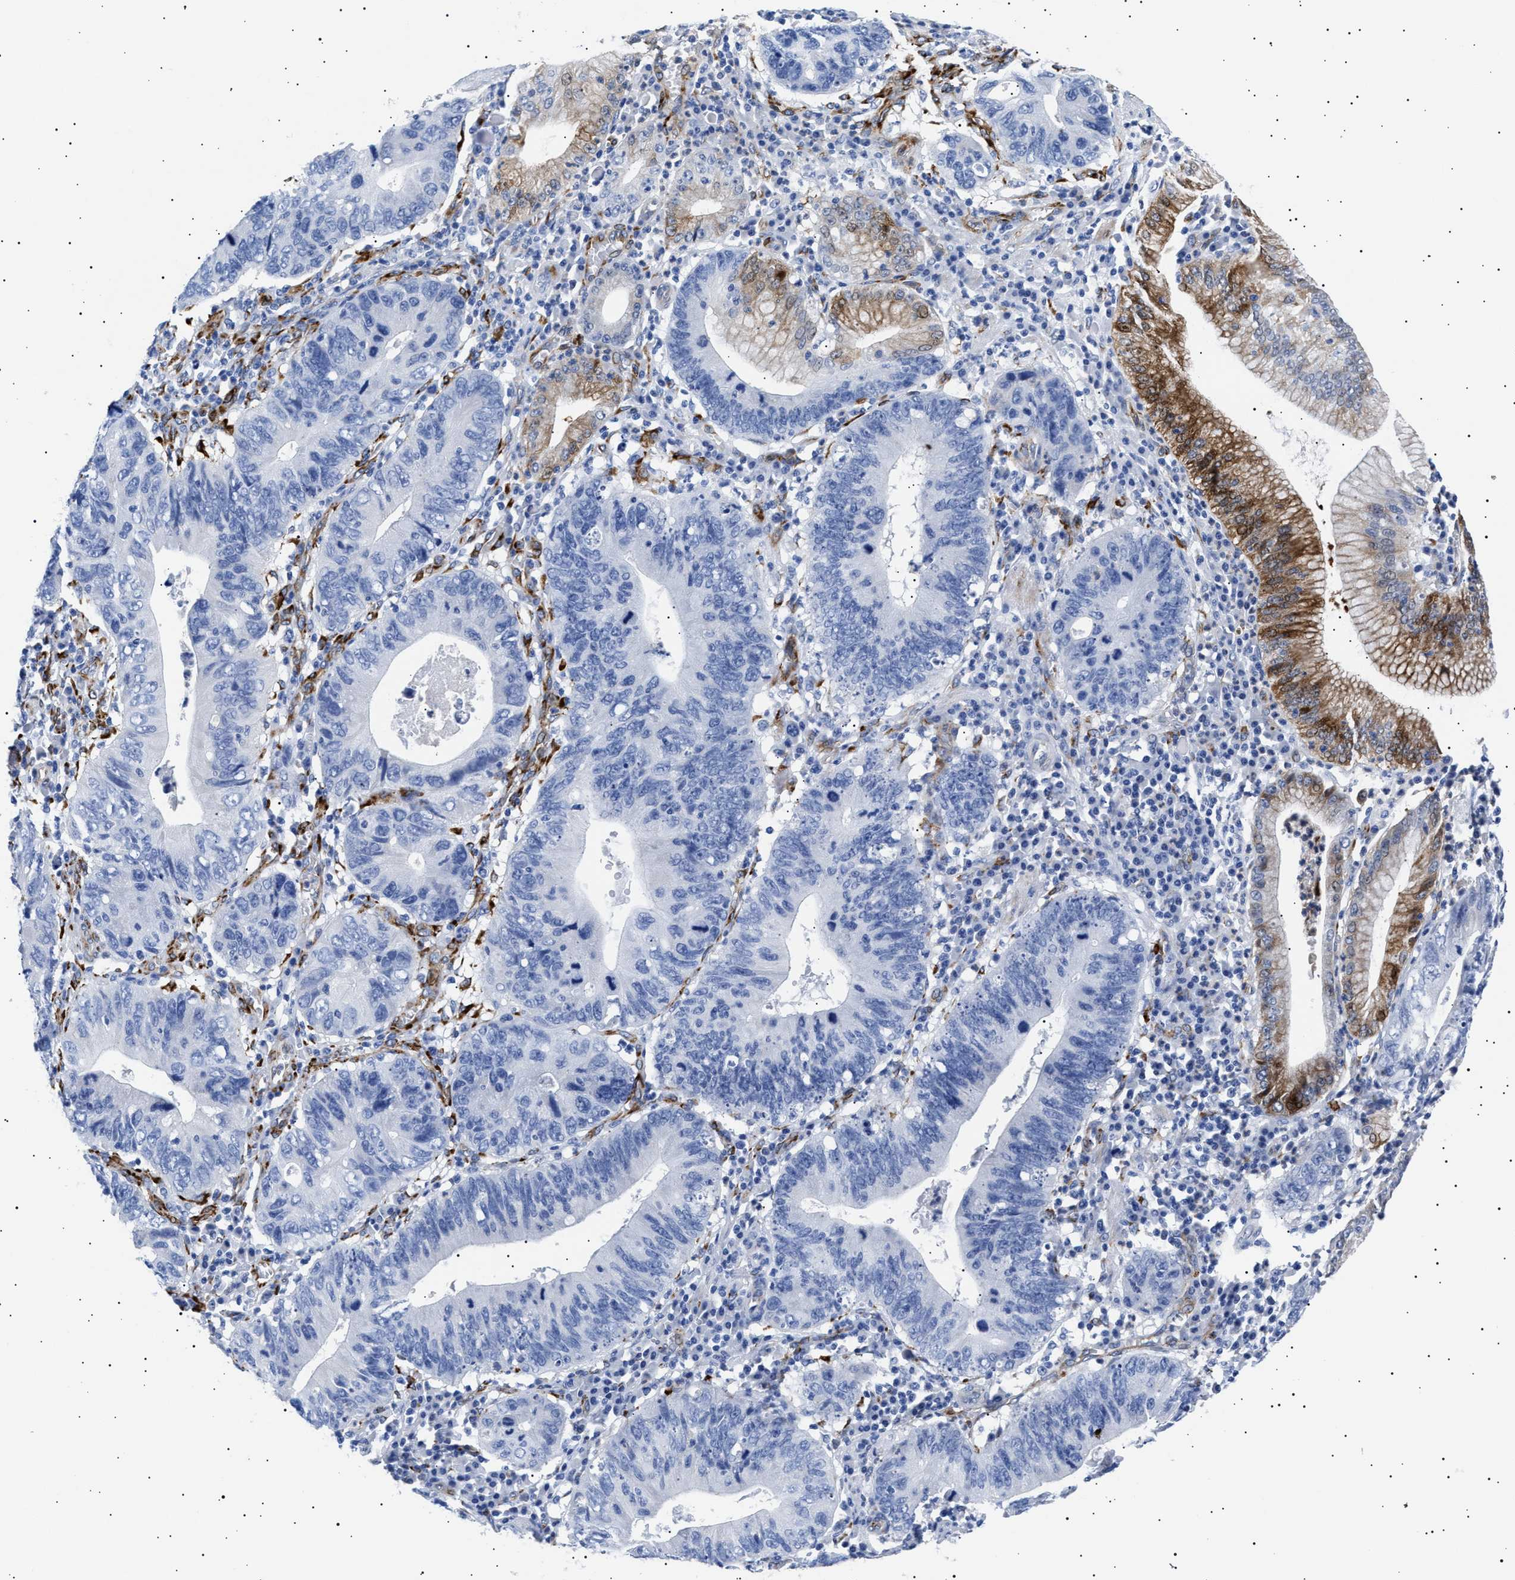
{"staining": {"intensity": "negative", "quantity": "none", "location": "none"}, "tissue": "stomach cancer", "cell_type": "Tumor cells", "image_type": "cancer", "snomed": [{"axis": "morphology", "description": "Adenocarcinoma, NOS"}, {"axis": "topography", "description": "Stomach"}], "caption": "DAB (3,3'-diaminobenzidine) immunohistochemical staining of stomach cancer demonstrates no significant staining in tumor cells. Nuclei are stained in blue.", "gene": "HEMGN", "patient": {"sex": "male", "age": 59}}